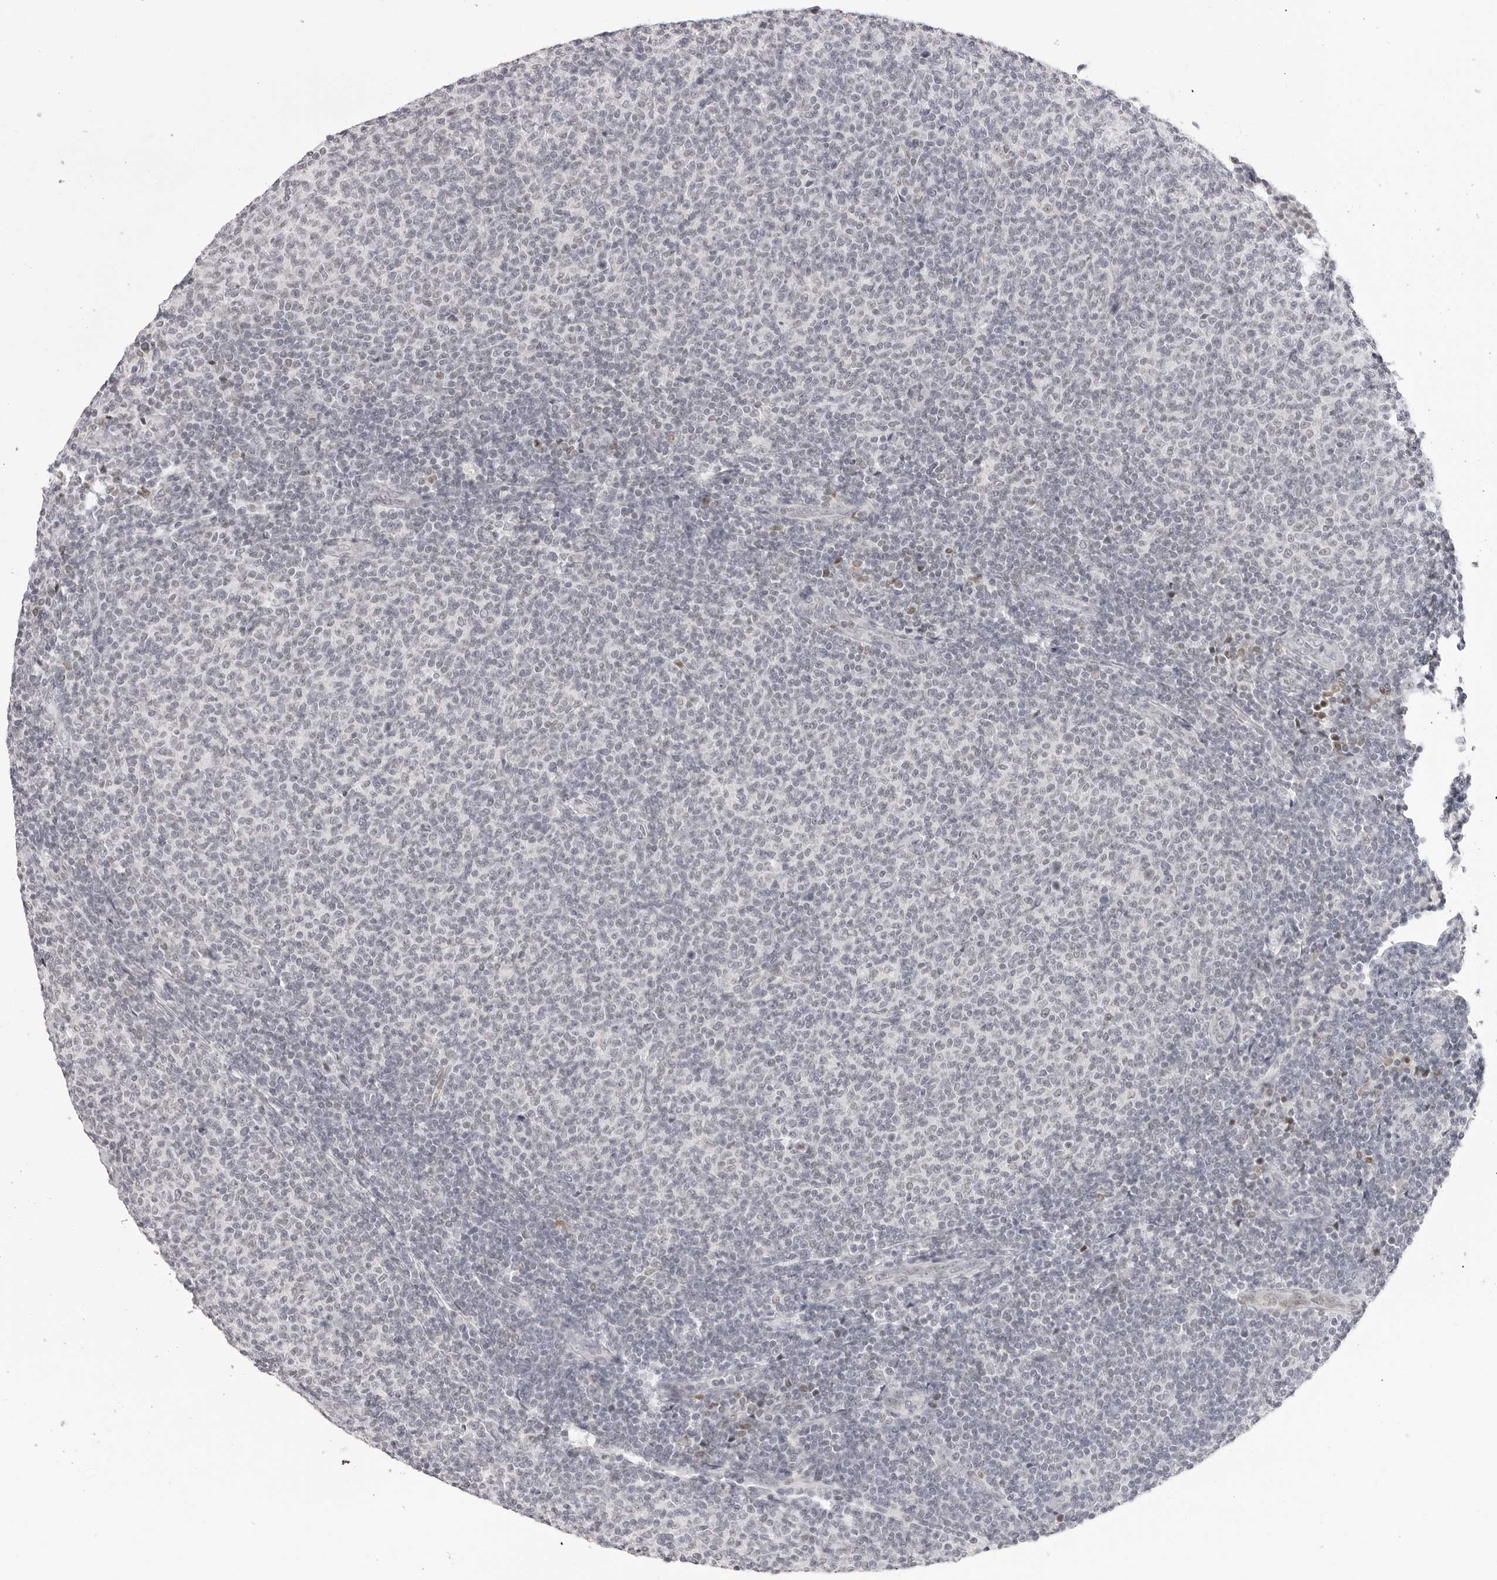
{"staining": {"intensity": "negative", "quantity": "none", "location": "none"}, "tissue": "lymphoma", "cell_type": "Tumor cells", "image_type": "cancer", "snomed": [{"axis": "morphology", "description": "Malignant lymphoma, non-Hodgkin's type, Low grade"}, {"axis": "topography", "description": "Lymph node"}], "caption": "Tumor cells are negative for brown protein staining in lymphoma.", "gene": "MAFK", "patient": {"sex": "male", "age": 66}}